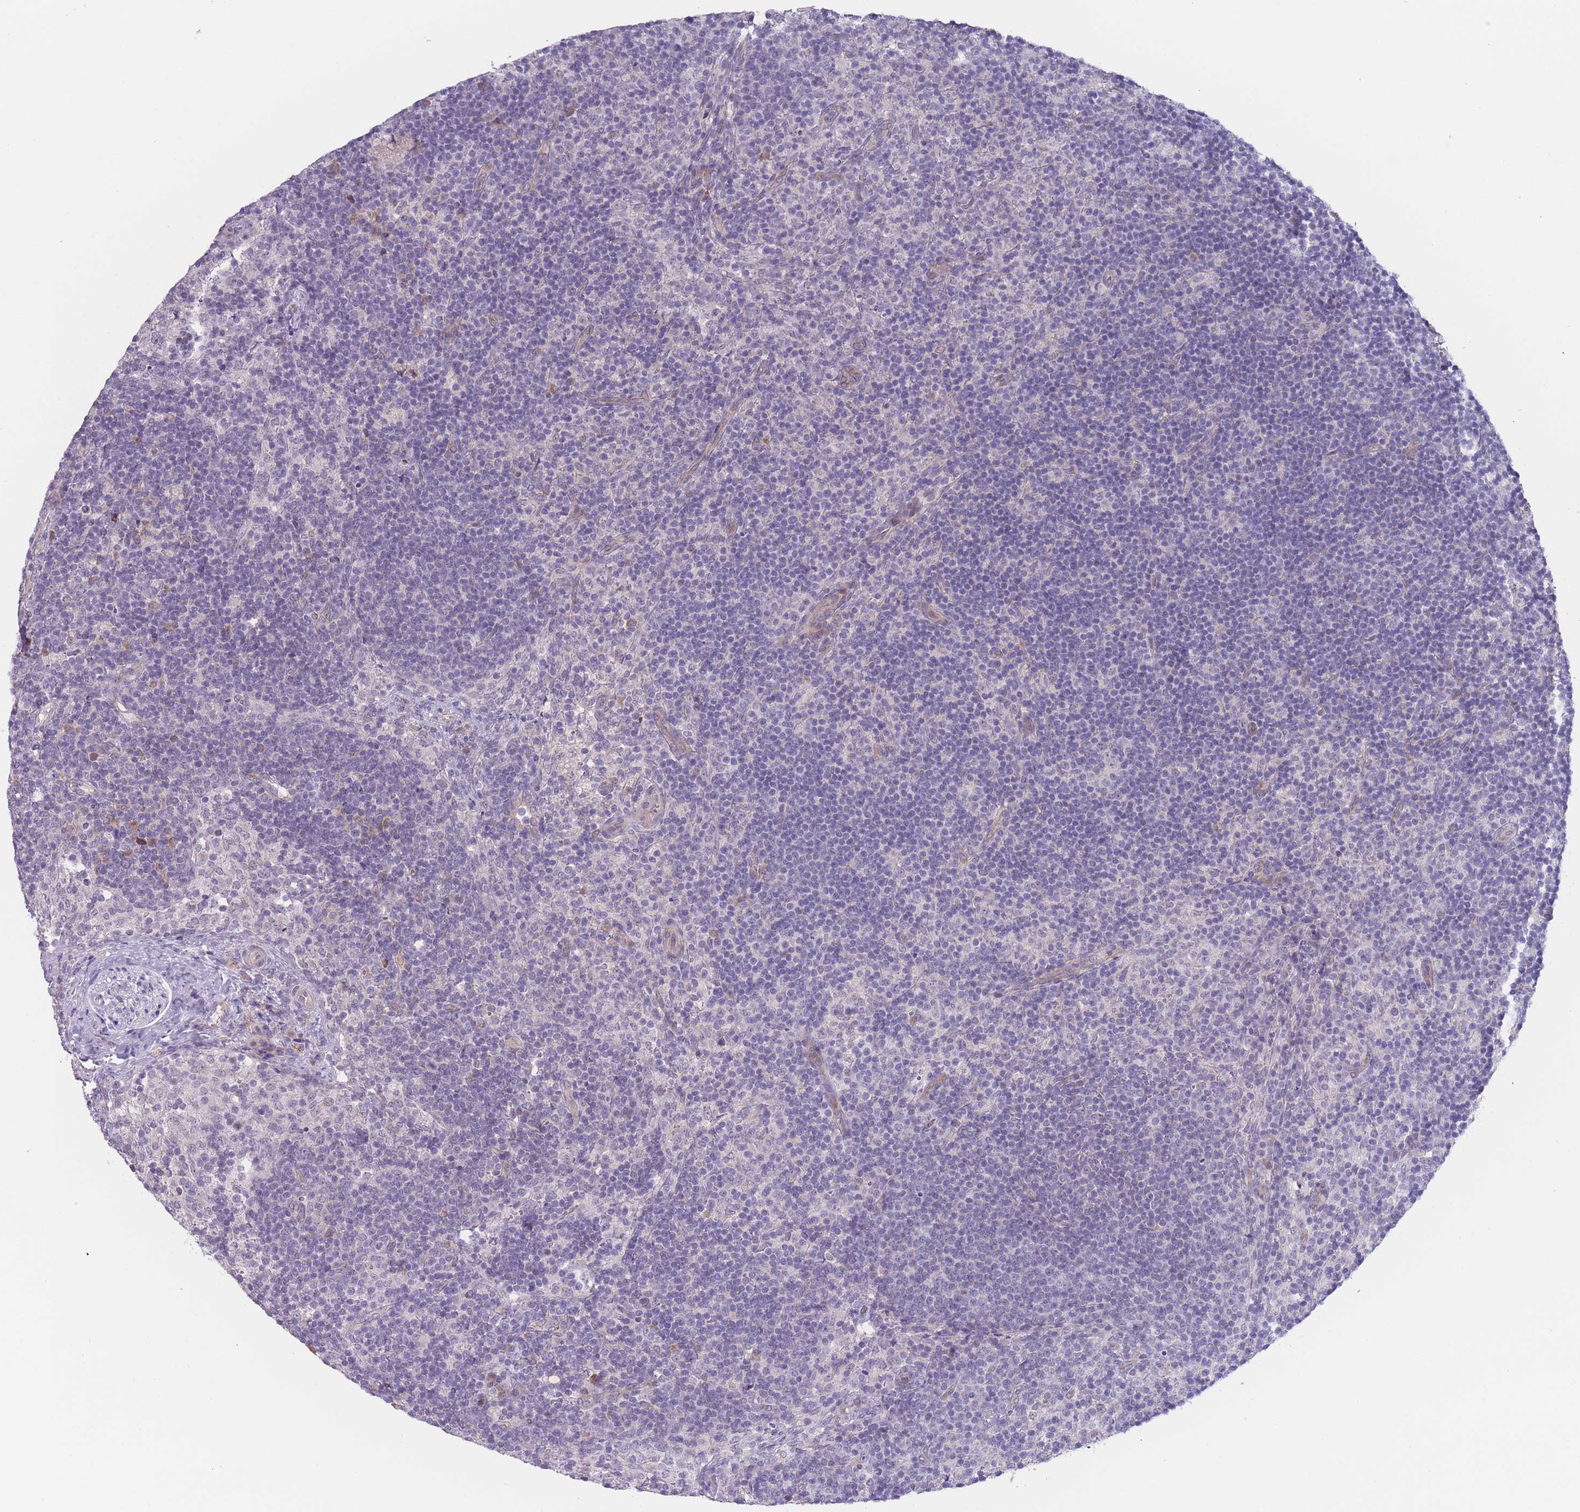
{"staining": {"intensity": "negative", "quantity": "none", "location": "none"}, "tissue": "lymph node", "cell_type": "Non-germinal center cells", "image_type": "normal", "snomed": [{"axis": "morphology", "description": "Normal tissue, NOS"}, {"axis": "topography", "description": "Lymph node"}], "caption": "High magnification brightfield microscopy of unremarkable lymph node stained with DAB (brown) and counterstained with hematoxylin (blue): non-germinal center cells show no significant positivity. The staining is performed using DAB brown chromogen with nuclei counter-stained in using hematoxylin.", "gene": "FAM227B", "patient": {"sex": "female", "age": 30}}